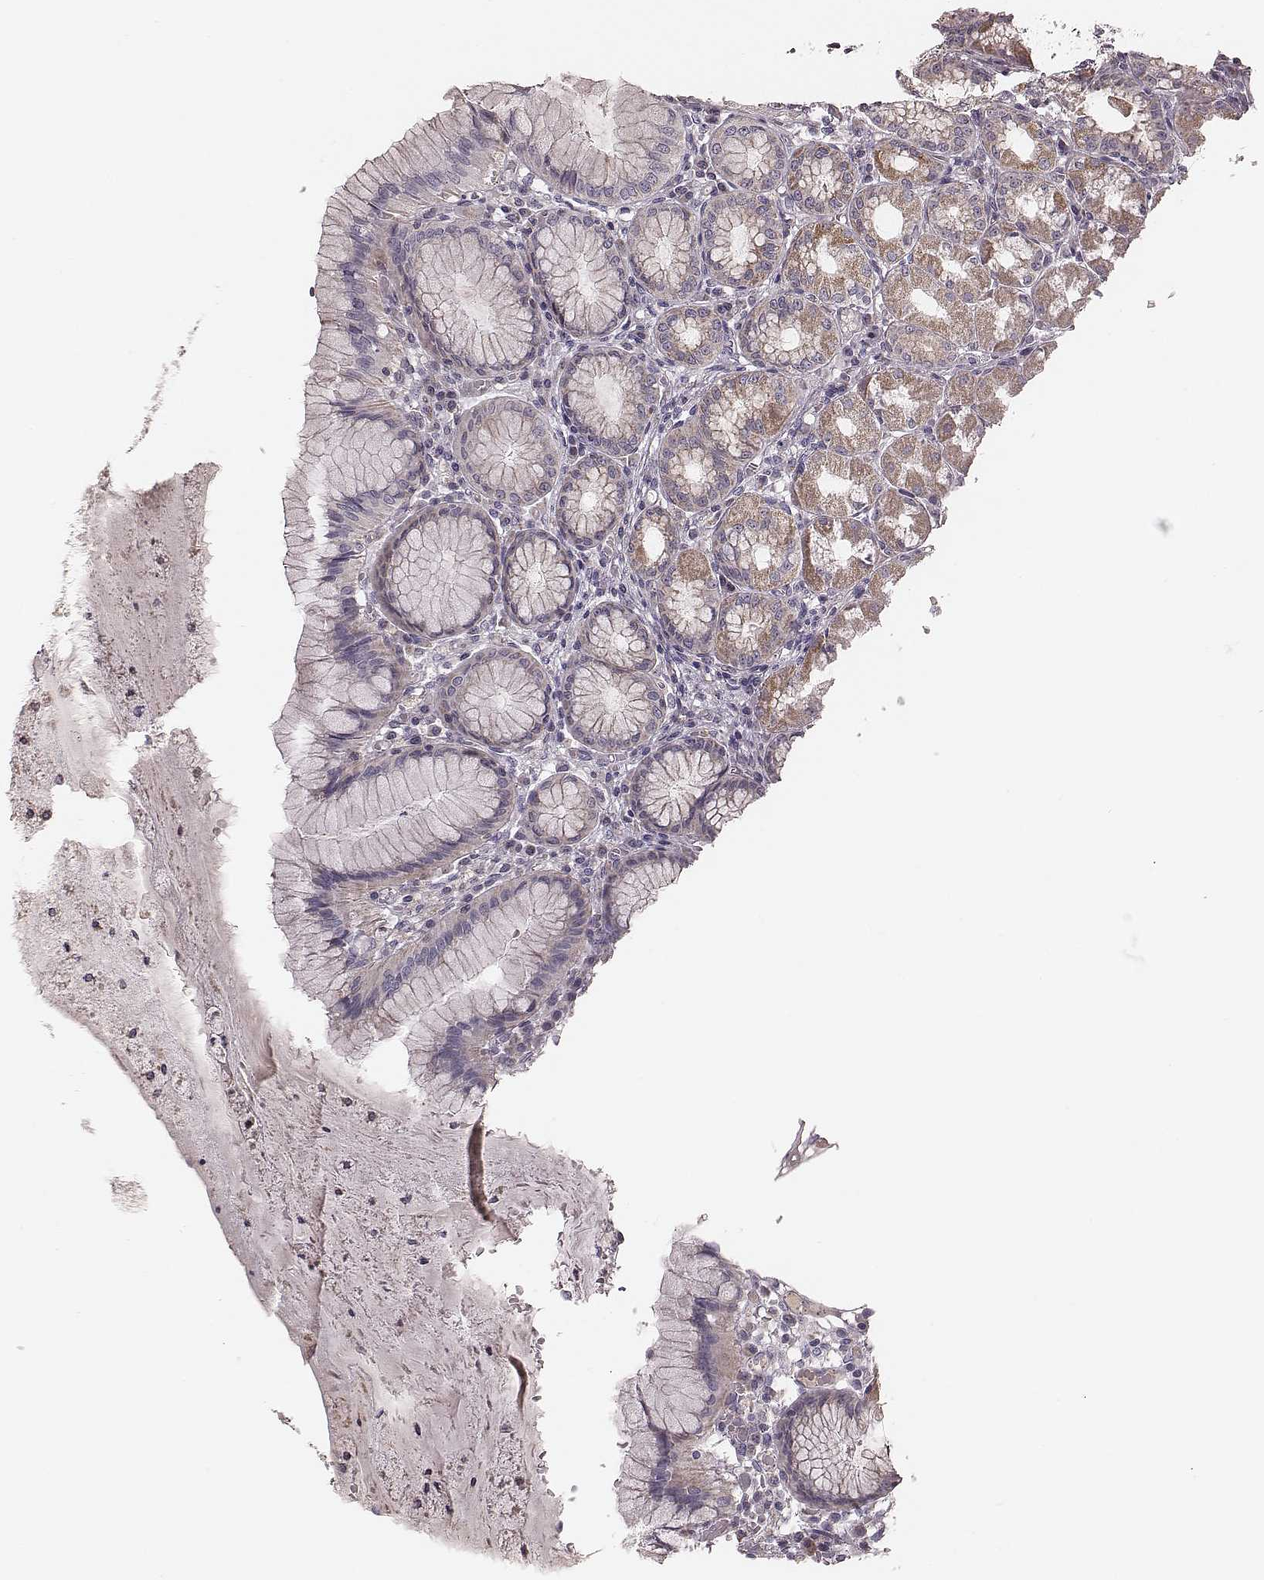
{"staining": {"intensity": "moderate", "quantity": "<25%", "location": "cytoplasmic/membranous"}, "tissue": "stomach", "cell_type": "Glandular cells", "image_type": "normal", "snomed": [{"axis": "morphology", "description": "Normal tissue, NOS"}, {"axis": "topography", "description": "Stomach"}], "caption": "Immunohistochemistry (IHC) staining of normal stomach, which demonstrates low levels of moderate cytoplasmic/membranous staining in approximately <25% of glandular cells indicating moderate cytoplasmic/membranous protein expression. The staining was performed using DAB (3,3'-diaminobenzidine) (brown) for protein detection and nuclei were counterstained in hematoxylin (blue).", "gene": "MRPS27", "patient": {"sex": "male", "age": 55}}